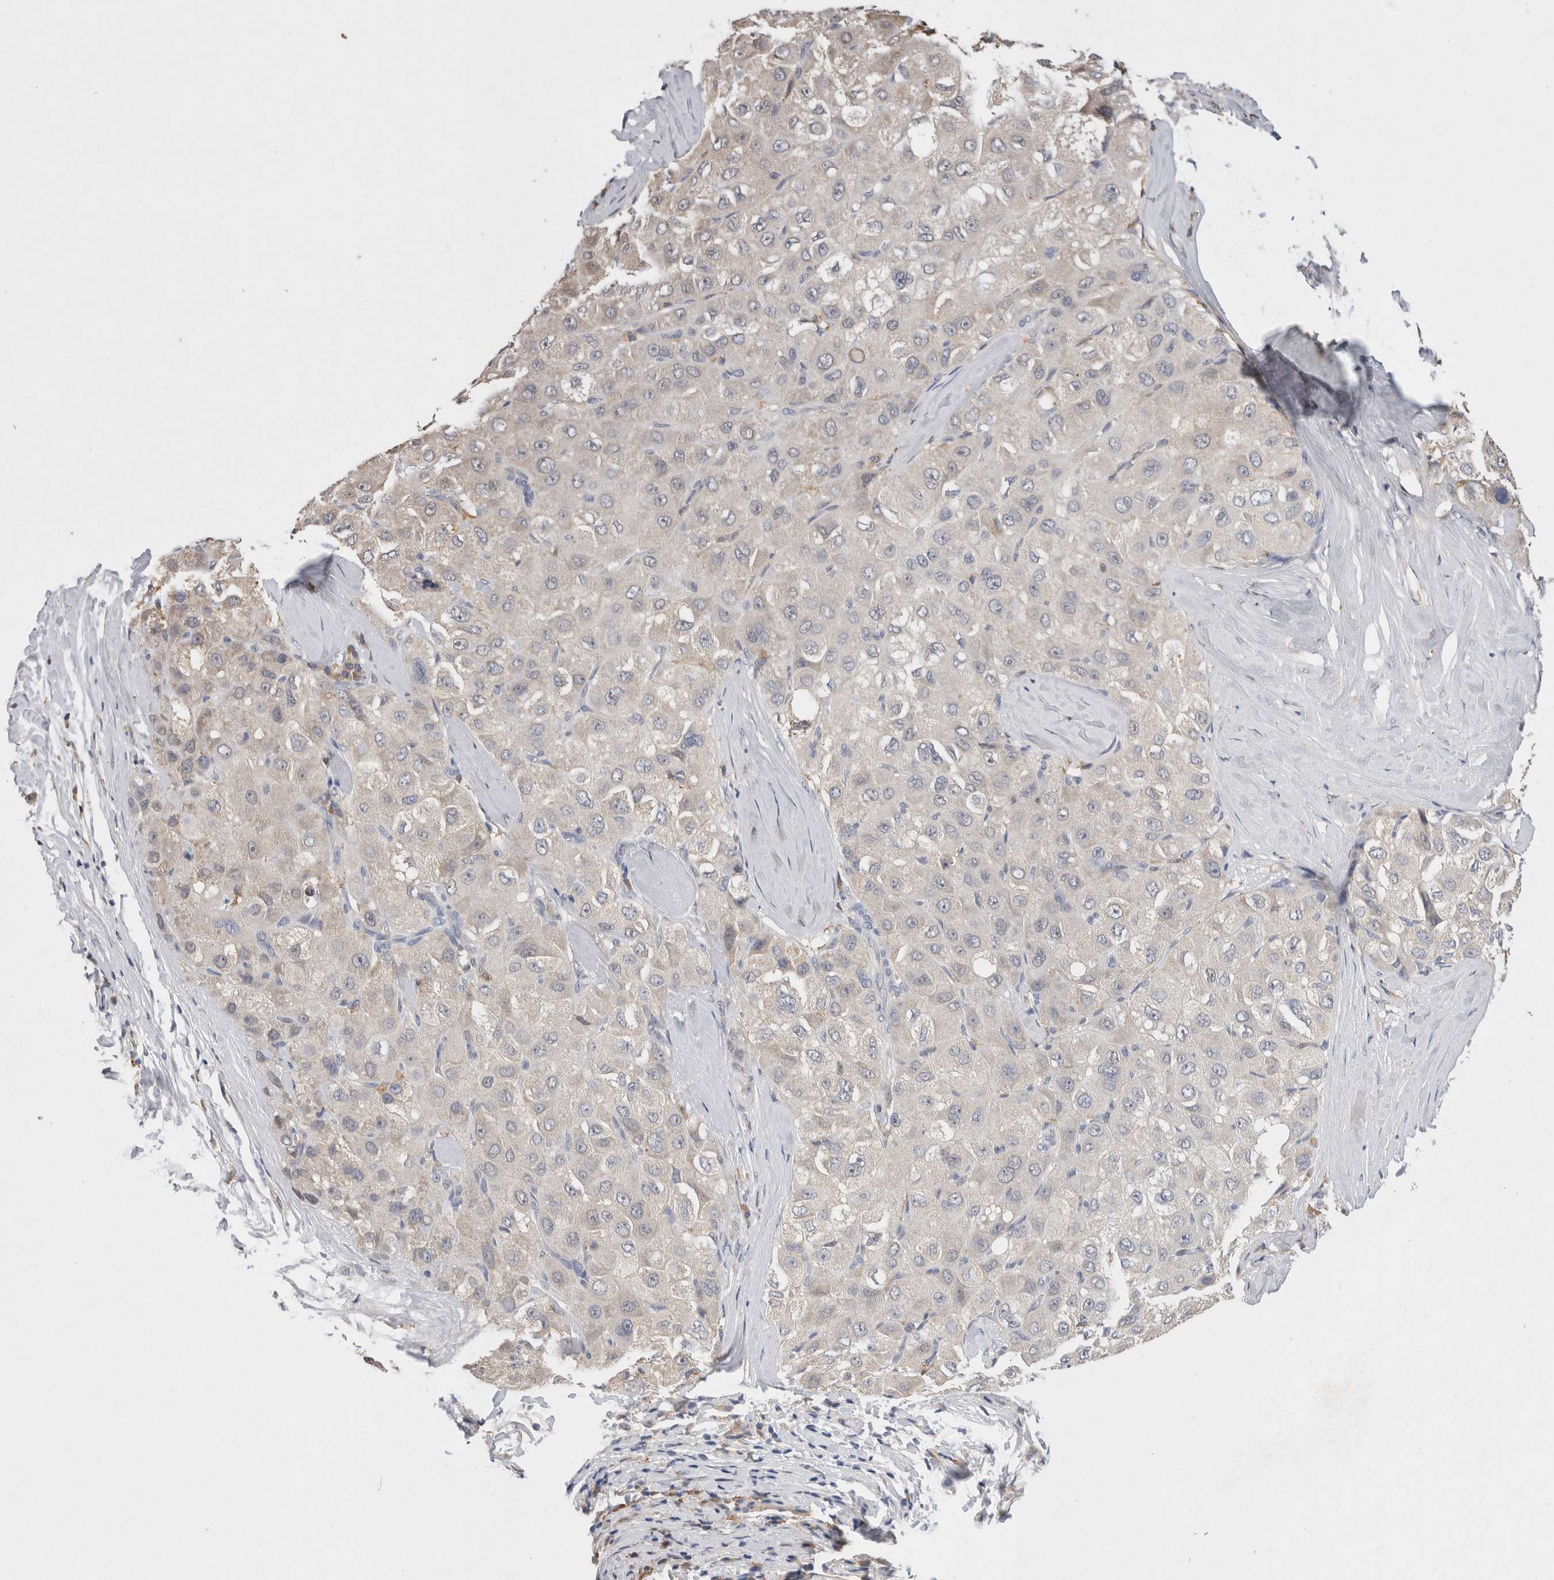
{"staining": {"intensity": "negative", "quantity": "none", "location": "none"}, "tissue": "liver cancer", "cell_type": "Tumor cells", "image_type": "cancer", "snomed": [{"axis": "morphology", "description": "Carcinoma, Hepatocellular, NOS"}, {"axis": "topography", "description": "Liver"}], "caption": "Immunohistochemistry (IHC) photomicrograph of liver cancer (hepatocellular carcinoma) stained for a protein (brown), which shows no positivity in tumor cells. (DAB (3,3'-diaminobenzidine) immunohistochemistry, high magnification).", "gene": "VSIG4", "patient": {"sex": "male", "age": 80}}